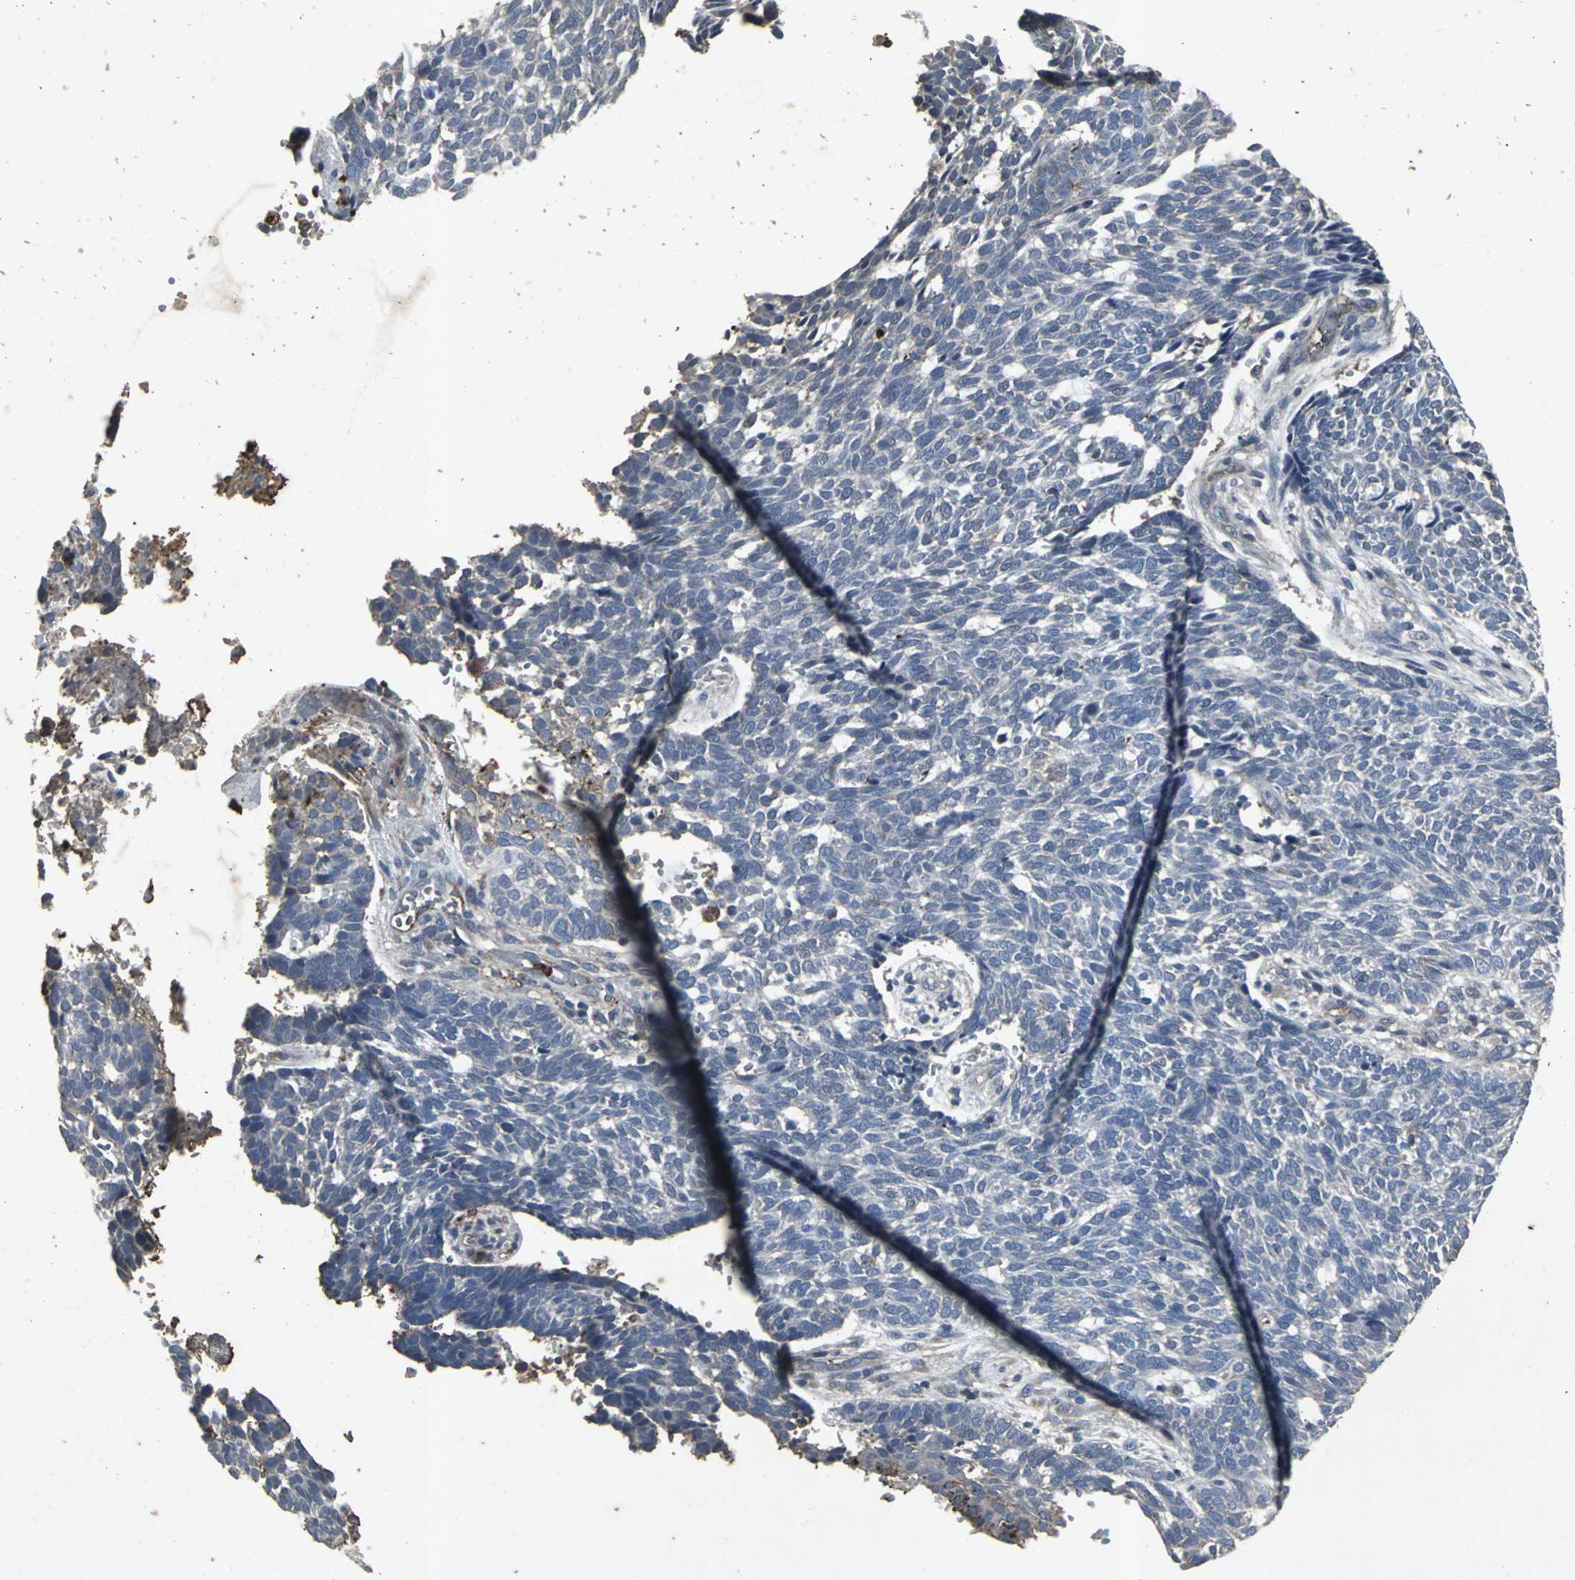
{"staining": {"intensity": "strong", "quantity": "<25%", "location": "cytoplasmic/membranous"}, "tissue": "skin cancer", "cell_type": "Tumor cells", "image_type": "cancer", "snomed": [{"axis": "morphology", "description": "Normal tissue, NOS"}, {"axis": "morphology", "description": "Basal cell carcinoma"}, {"axis": "topography", "description": "Skin"}], "caption": "A brown stain highlights strong cytoplasmic/membranous expression of a protein in skin cancer tumor cells. The protein is stained brown, and the nuclei are stained in blue (DAB (3,3'-diaminobenzidine) IHC with brightfield microscopy, high magnification).", "gene": "CCR9", "patient": {"sex": "male", "age": 87}}